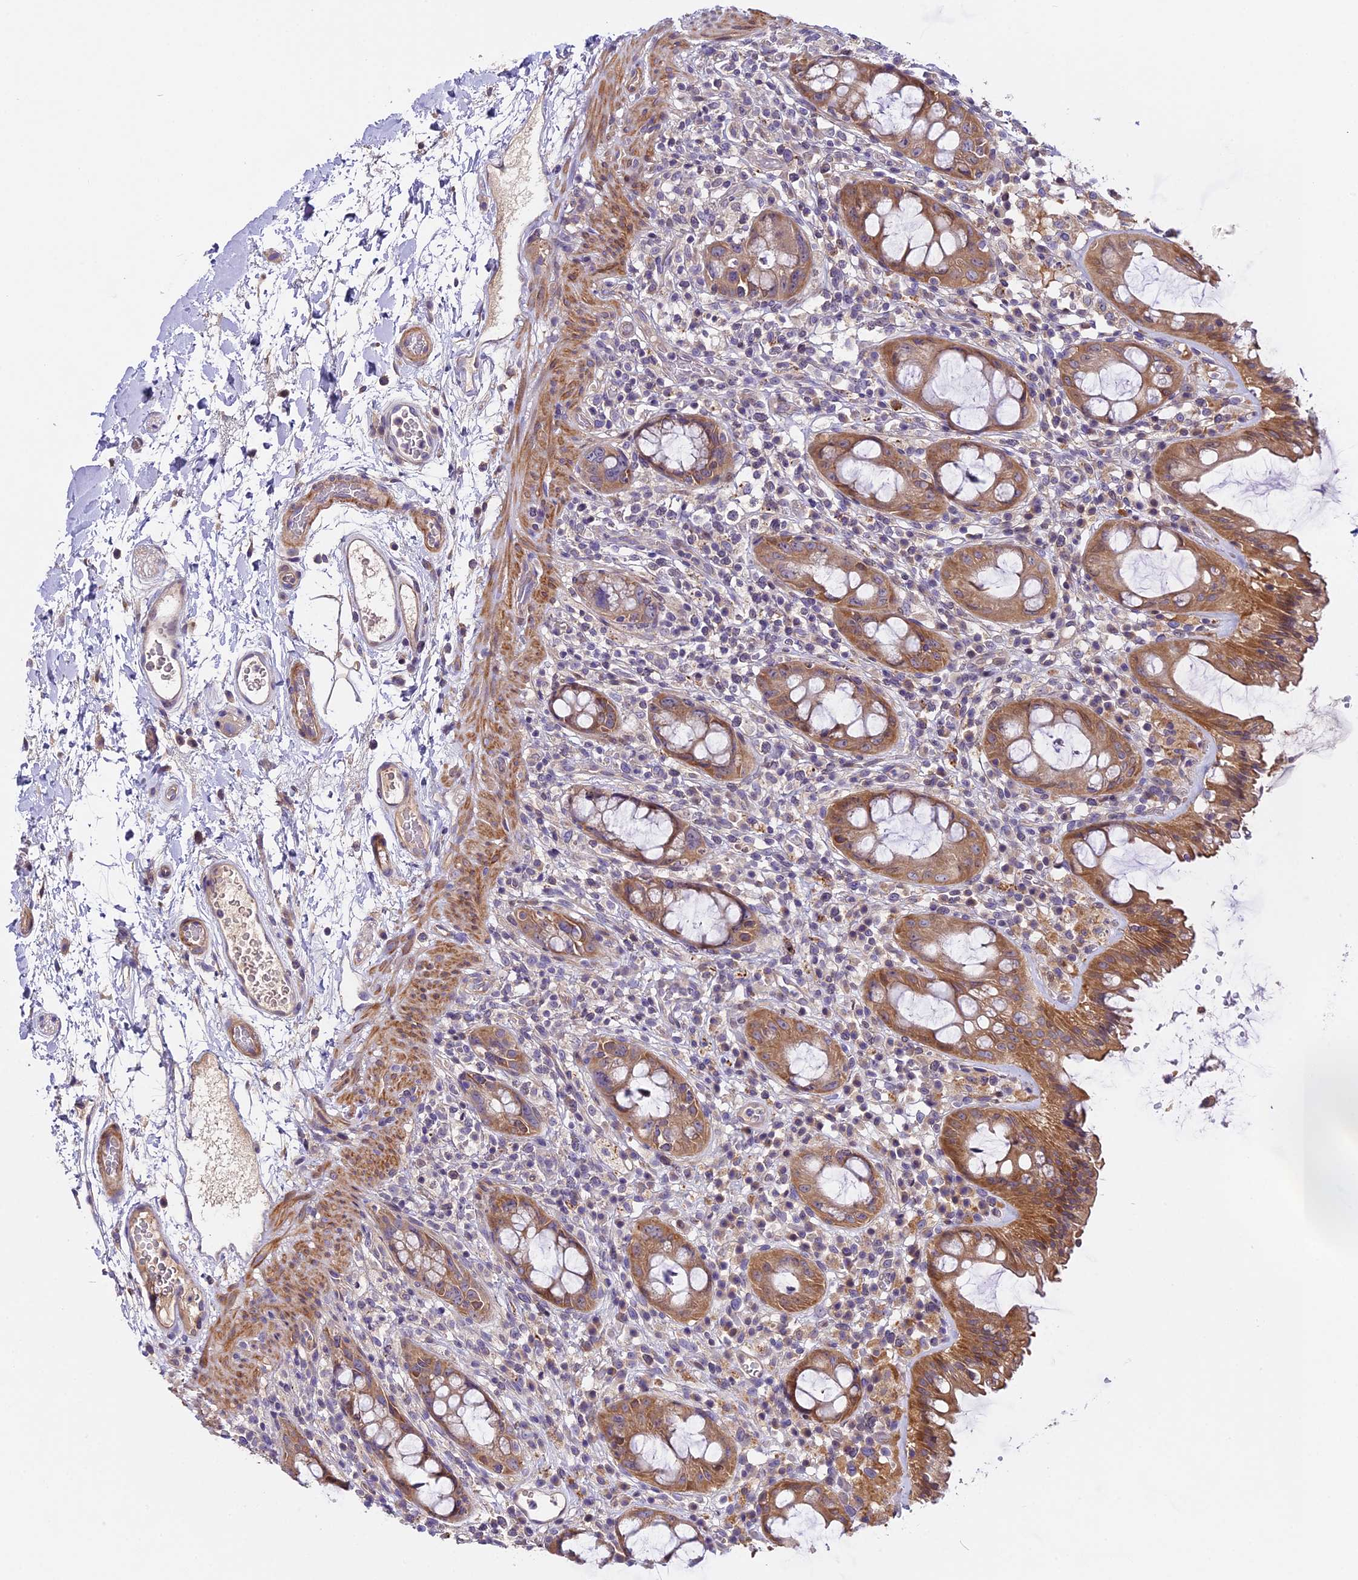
{"staining": {"intensity": "moderate", "quantity": ">75%", "location": "cytoplasmic/membranous"}, "tissue": "rectum", "cell_type": "Glandular cells", "image_type": "normal", "snomed": [{"axis": "morphology", "description": "Normal tissue, NOS"}, {"axis": "topography", "description": "Rectum"}], "caption": "Rectum stained with a brown dye demonstrates moderate cytoplasmic/membranous positive staining in approximately >75% of glandular cells.", "gene": "FAM98C", "patient": {"sex": "female", "age": 57}}